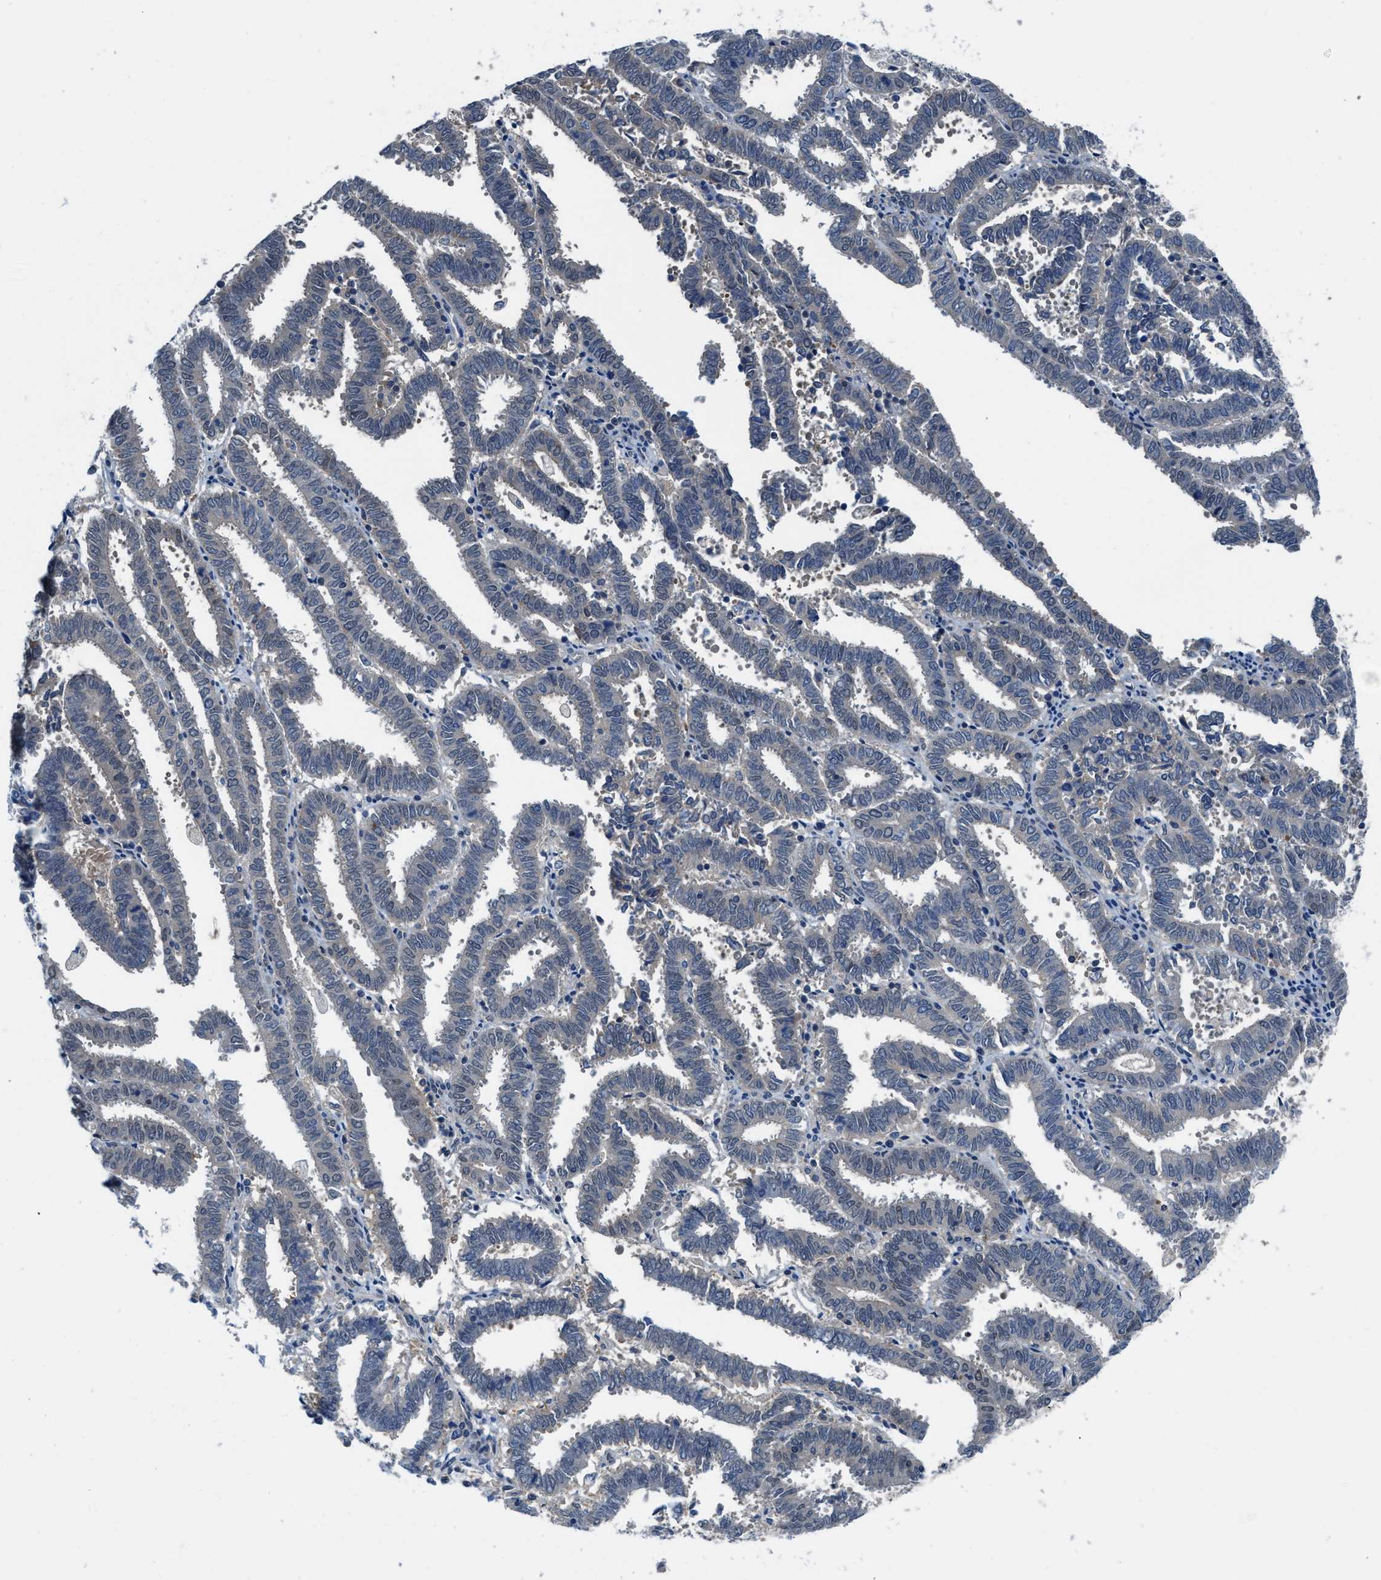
{"staining": {"intensity": "negative", "quantity": "none", "location": "none"}, "tissue": "endometrial cancer", "cell_type": "Tumor cells", "image_type": "cancer", "snomed": [{"axis": "morphology", "description": "Adenocarcinoma, NOS"}, {"axis": "topography", "description": "Uterus"}], "caption": "An immunohistochemistry (IHC) photomicrograph of adenocarcinoma (endometrial) is shown. There is no staining in tumor cells of adenocarcinoma (endometrial).", "gene": "NUDT5", "patient": {"sex": "female", "age": 83}}